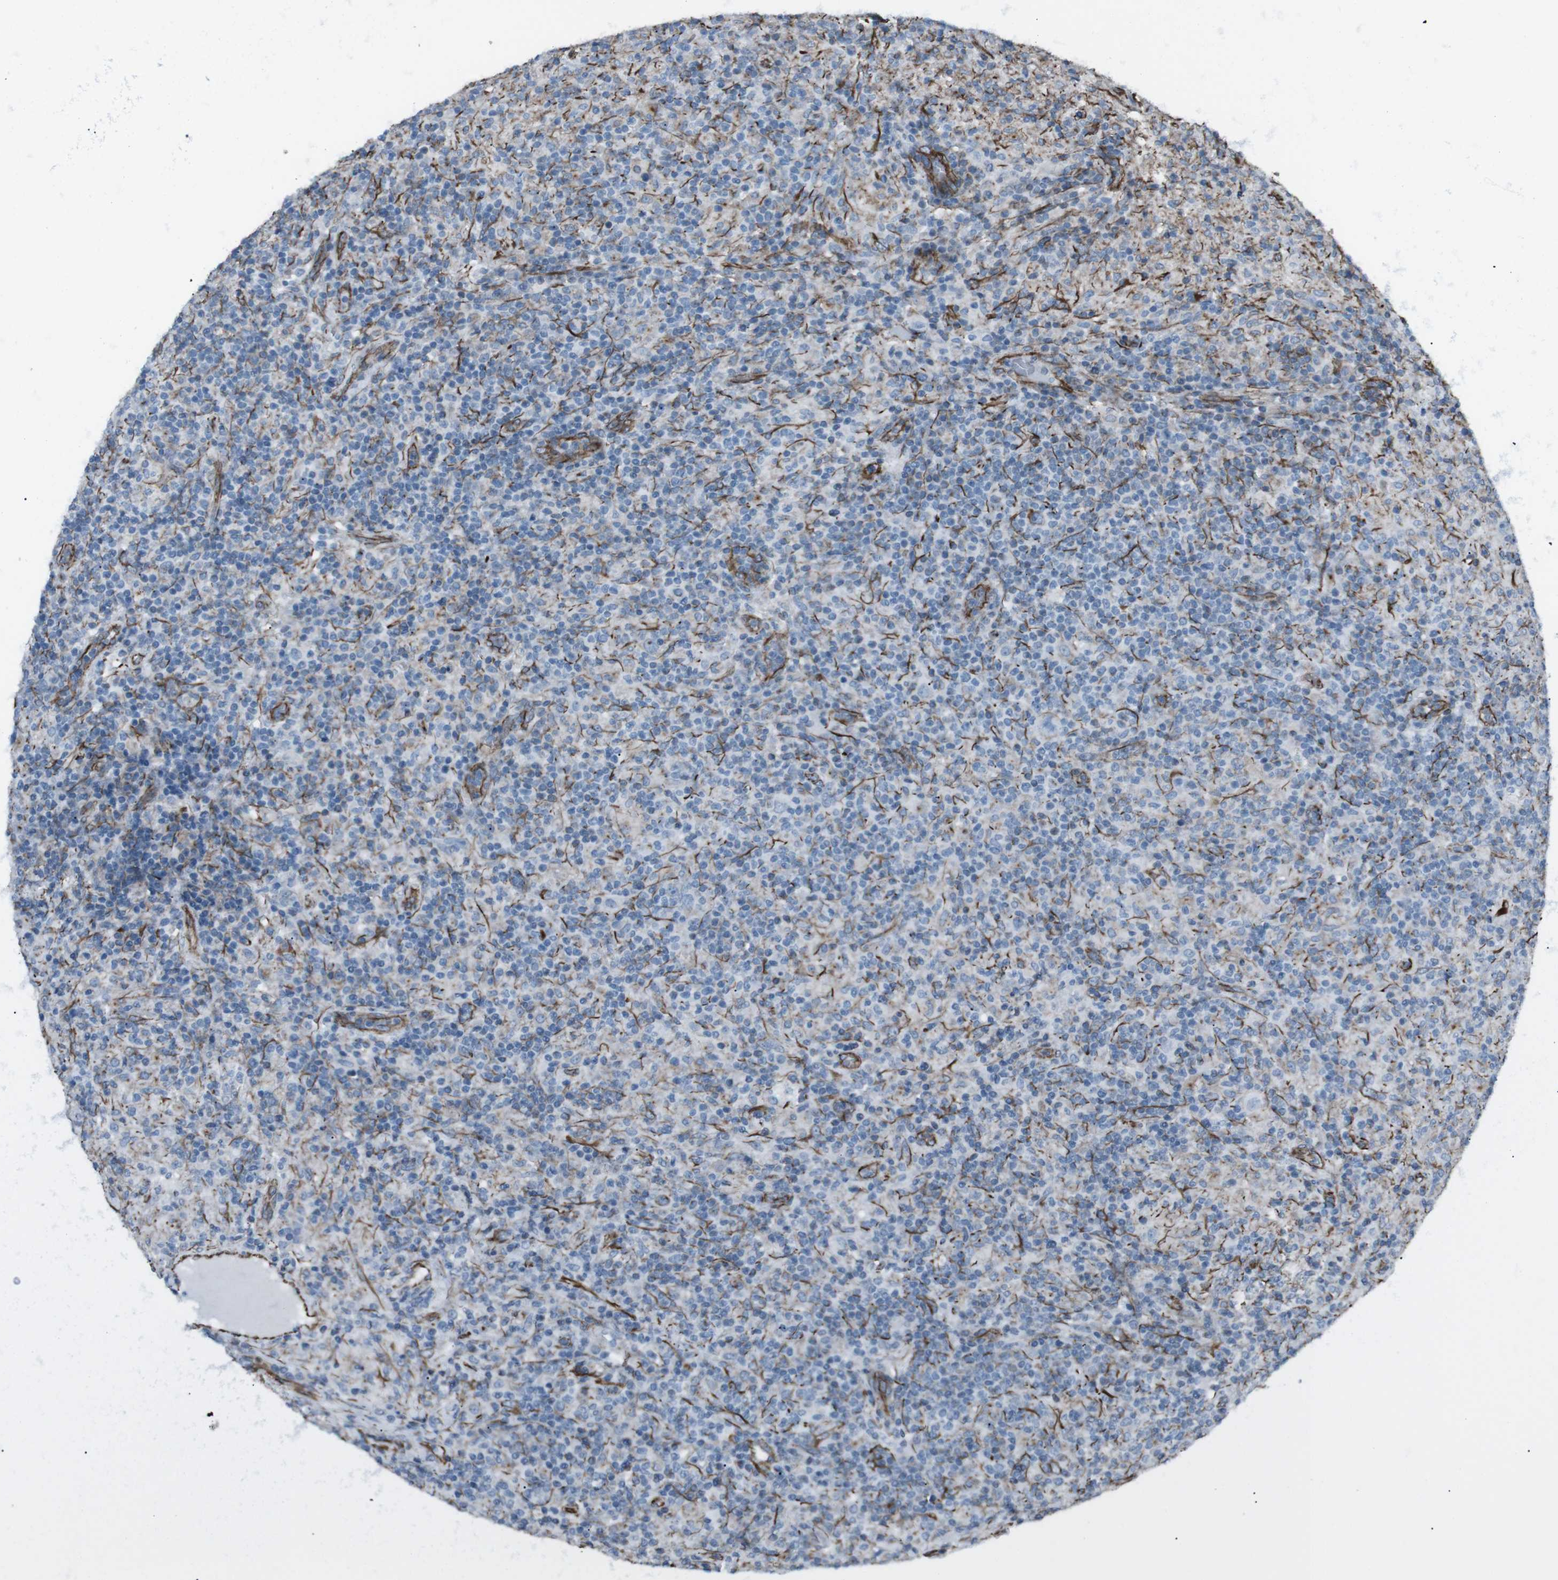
{"staining": {"intensity": "negative", "quantity": "none", "location": "none"}, "tissue": "lymphoma", "cell_type": "Tumor cells", "image_type": "cancer", "snomed": [{"axis": "morphology", "description": "Hodgkin's disease, NOS"}, {"axis": "topography", "description": "Lymph node"}], "caption": "Immunohistochemistry (IHC) photomicrograph of neoplastic tissue: human lymphoma stained with DAB (3,3'-diaminobenzidine) shows no significant protein expression in tumor cells. (DAB (3,3'-diaminobenzidine) IHC with hematoxylin counter stain).", "gene": "ZDHHC6", "patient": {"sex": "male", "age": 70}}